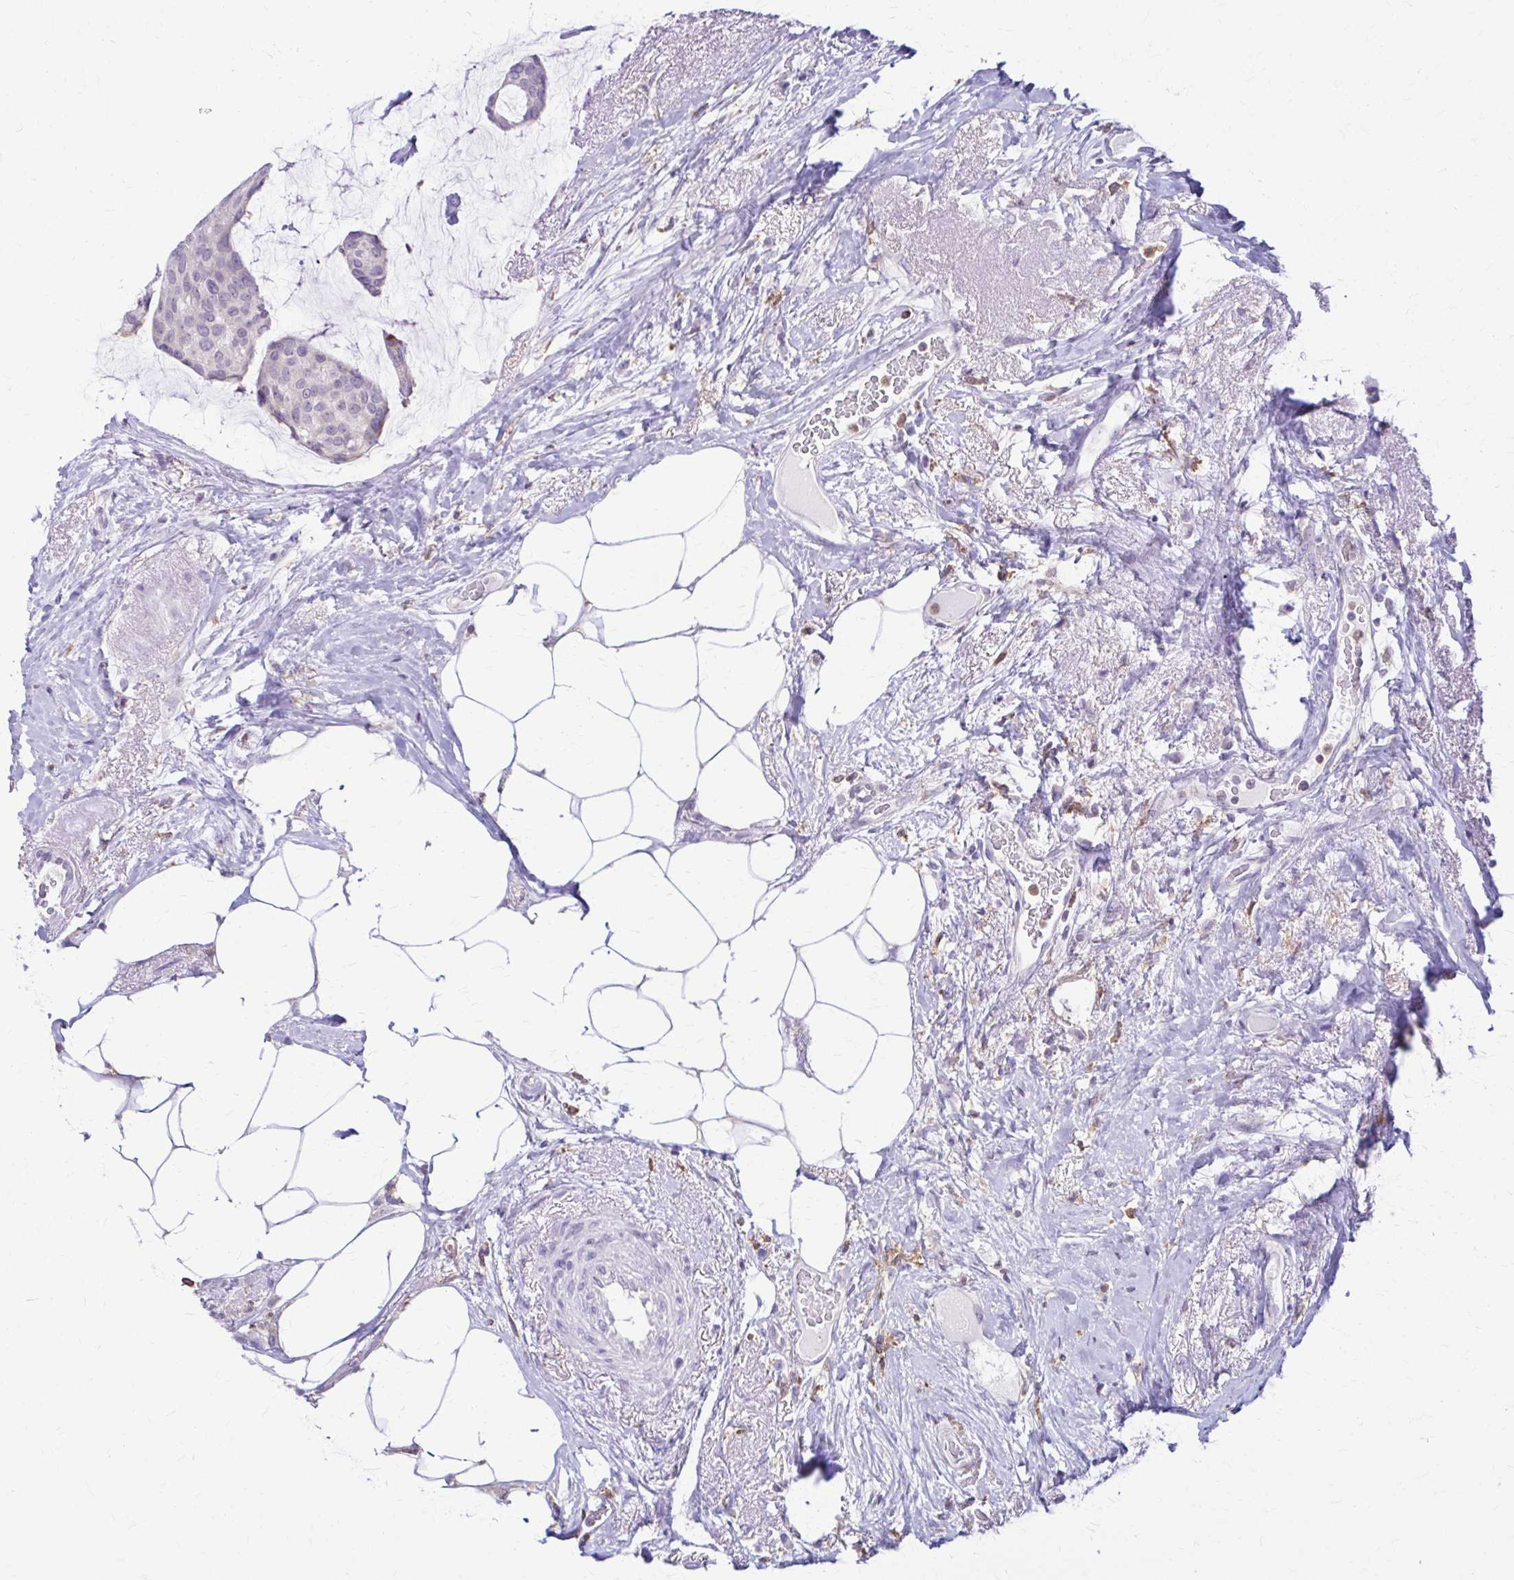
{"staining": {"intensity": "negative", "quantity": "none", "location": "none"}, "tissue": "breast cancer", "cell_type": "Tumor cells", "image_type": "cancer", "snomed": [{"axis": "morphology", "description": "Duct carcinoma"}, {"axis": "topography", "description": "Breast"}], "caption": "IHC image of intraductal carcinoma (breast) stained for a protein (brown), which demonstrates no staining in tumor cells.", "gene": "PIK3AP1", "patient": {"sex": "female", "age": 91}}